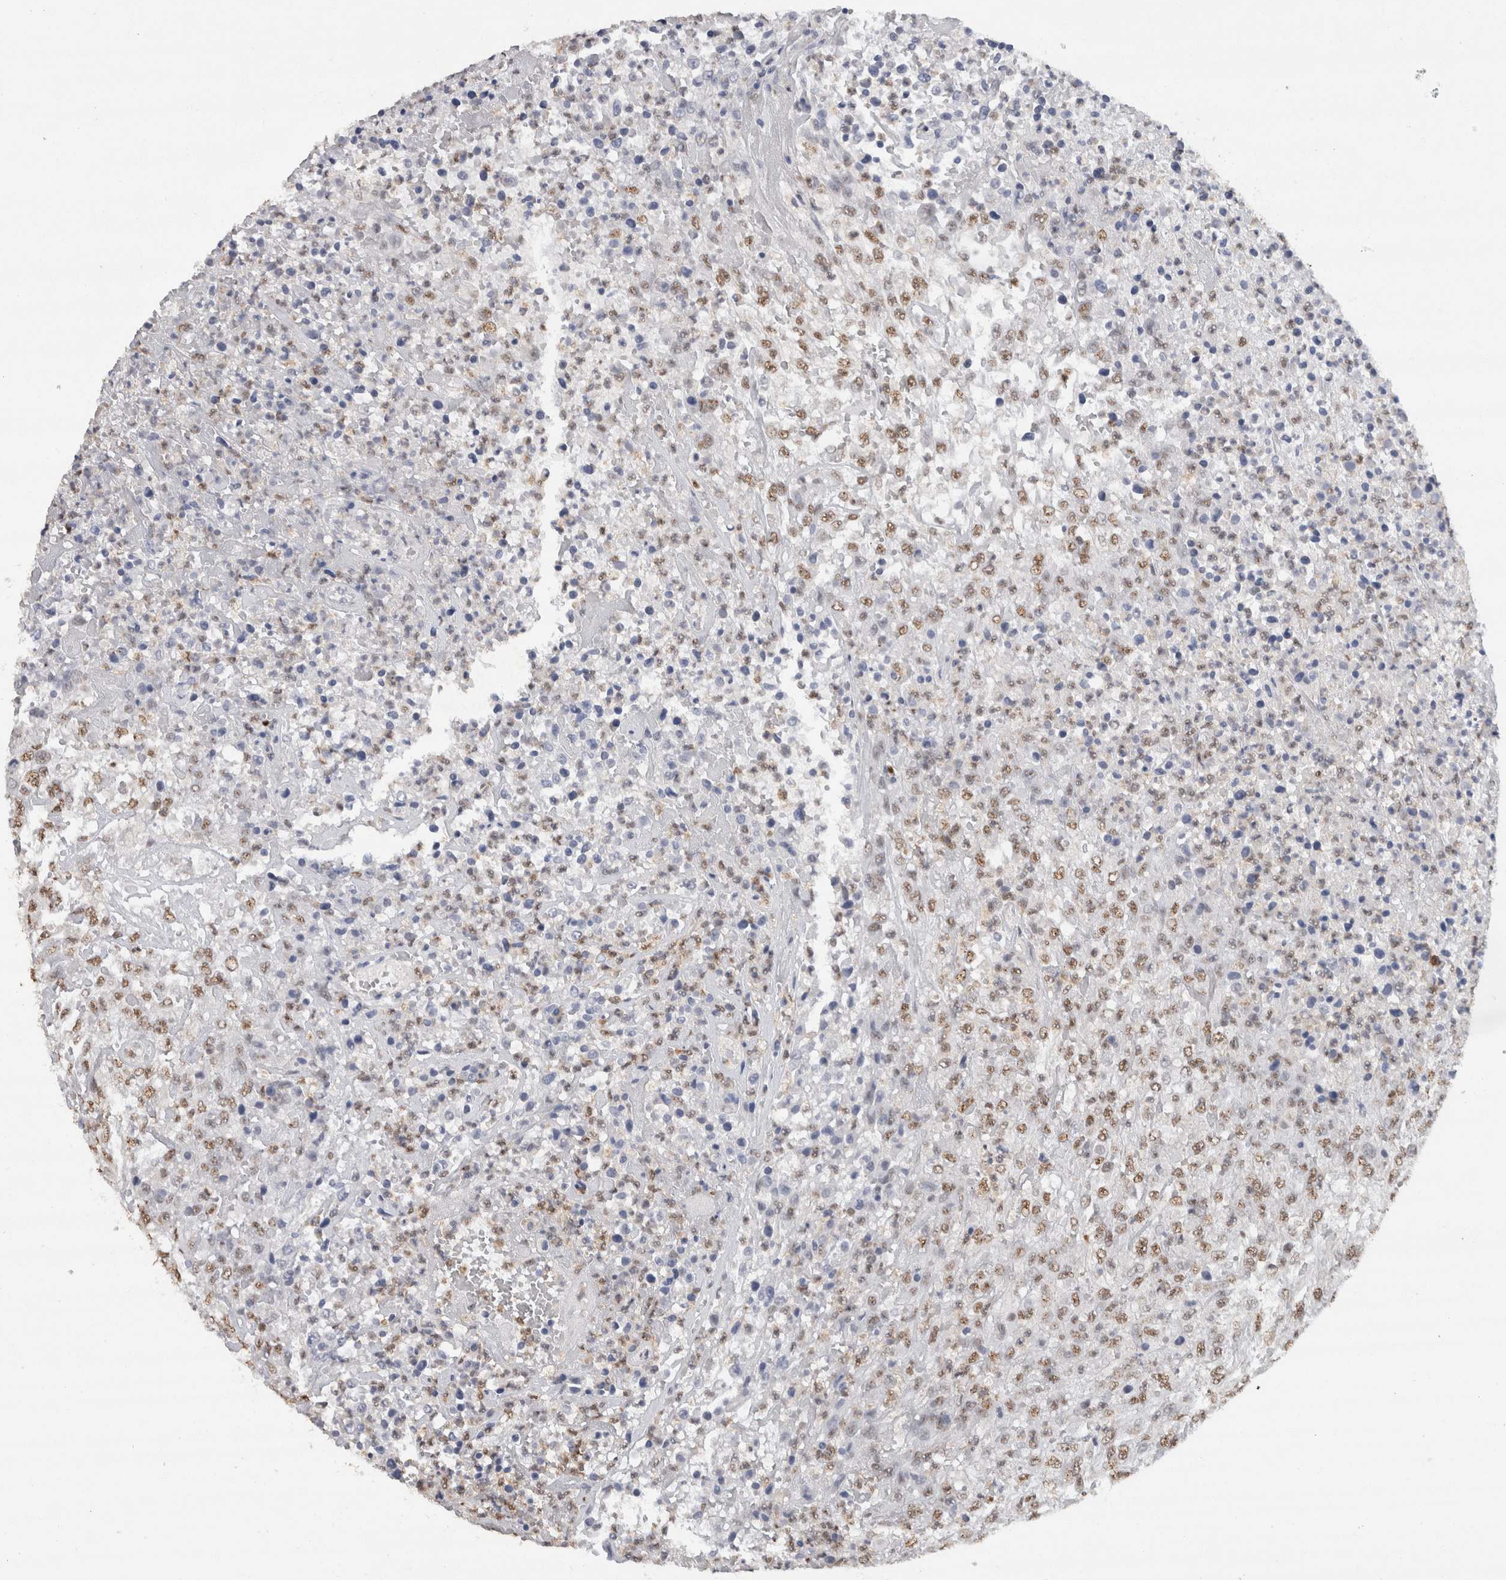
{"staining": {"intensity": "weak", "quantity": ">75%", "location": "nuclear"}, "tissue": "urothelial cancer", "cell_type": "Tumor cells", "image_type": "cancer", "snomed": [{"axis": "morphology", "description": "Urothelial carcinoma, High grade"}, {"axis": "topography", "description": "Urinary bladder"}], "caption": "Immunohistochemical staining of human urothelial cancer reveals weak nuclear protein expression in about >75% of tumor cells.", "gene": "RPS6KA2", "patient": {"sex": "male", "age": 46}}